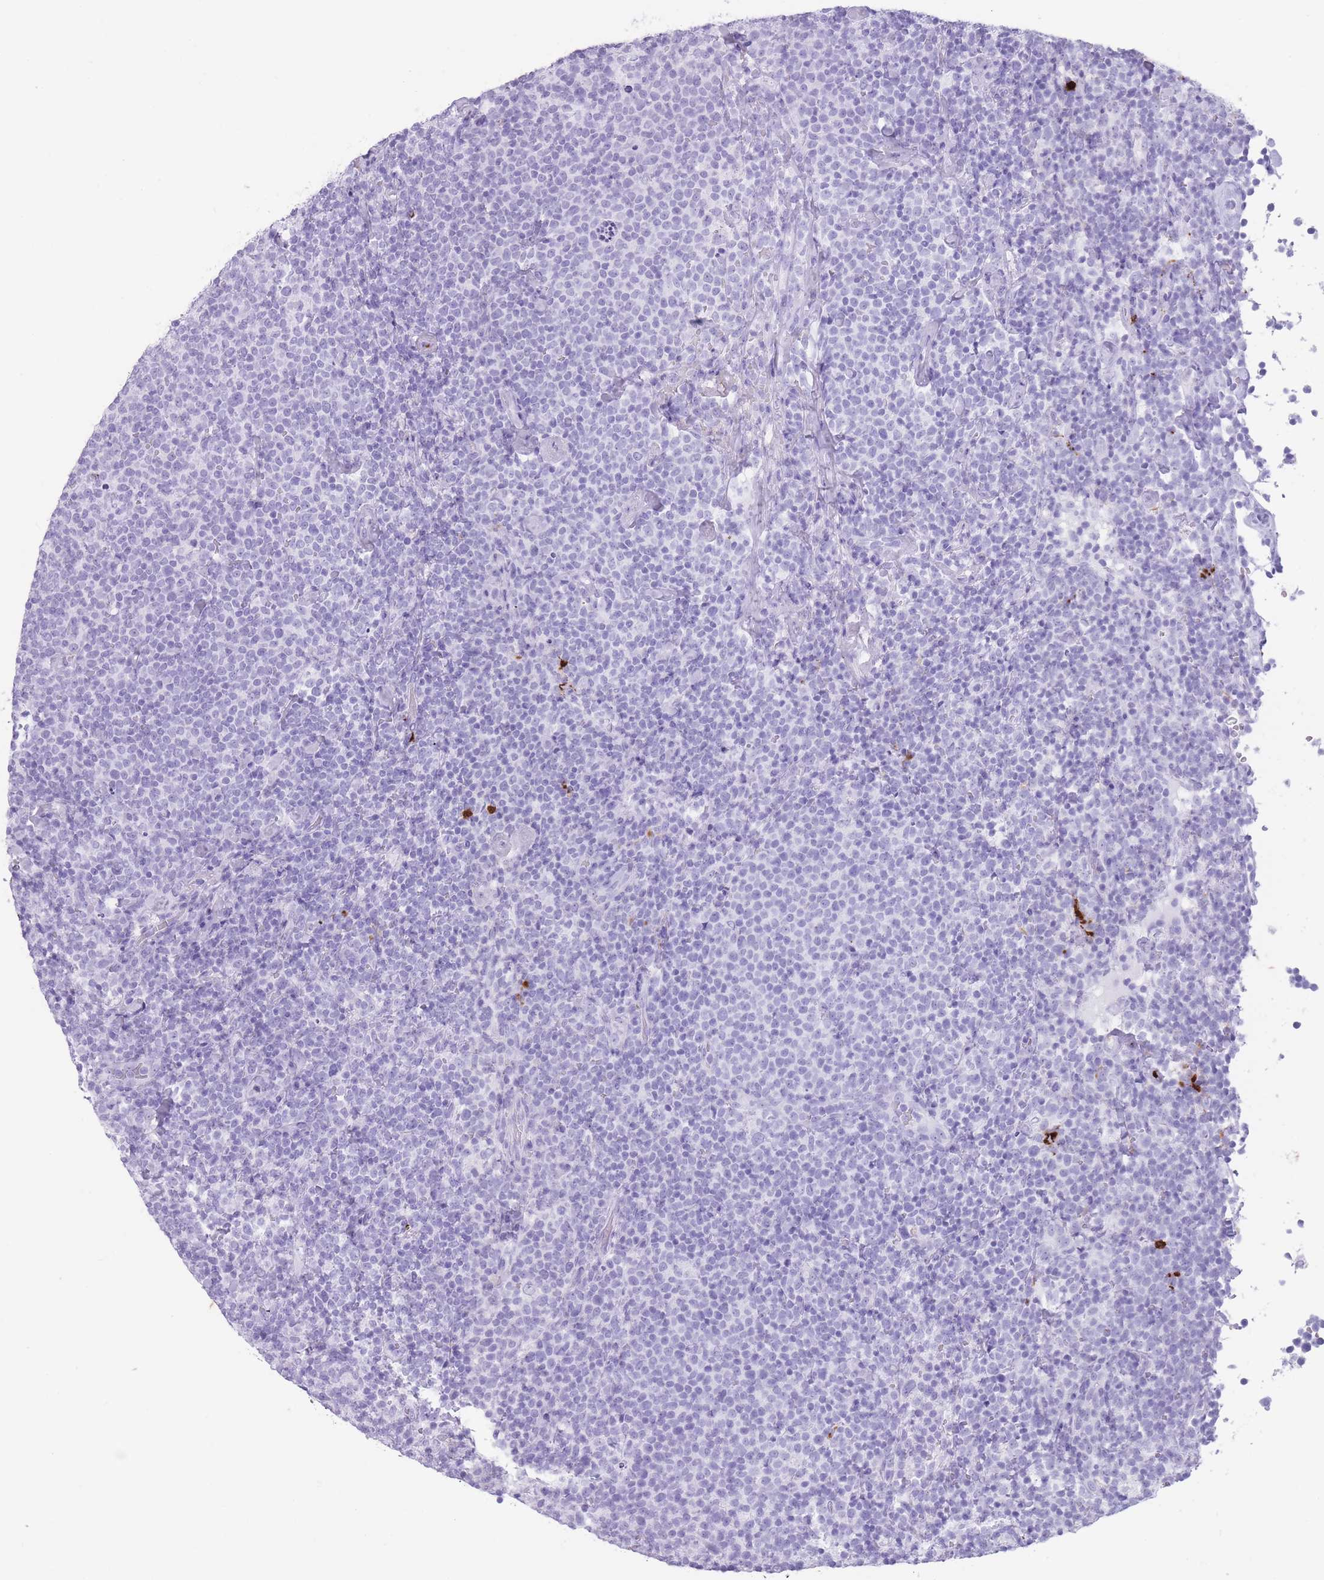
{"staining": {"intensity": "negative", "quantity": "none", "location": "none"}, "tissue": "lymphoma", "cell_type": "Tumor cells", "image_type": "cancer", "snomed": [{"axis": "morphology", "description": "Malignant lymphoma, non-Hodgkin's type, High grade"}, {"axis": "topography", "description": "Lymph node"}], "caption": "Immunohistochemistry (IHC) image of lymphoma stained for a protein (brown), which demonstrates no staining in tumor cells.", "gene": "OR4F21", "patient": {"sex": "male", "age": 61}}